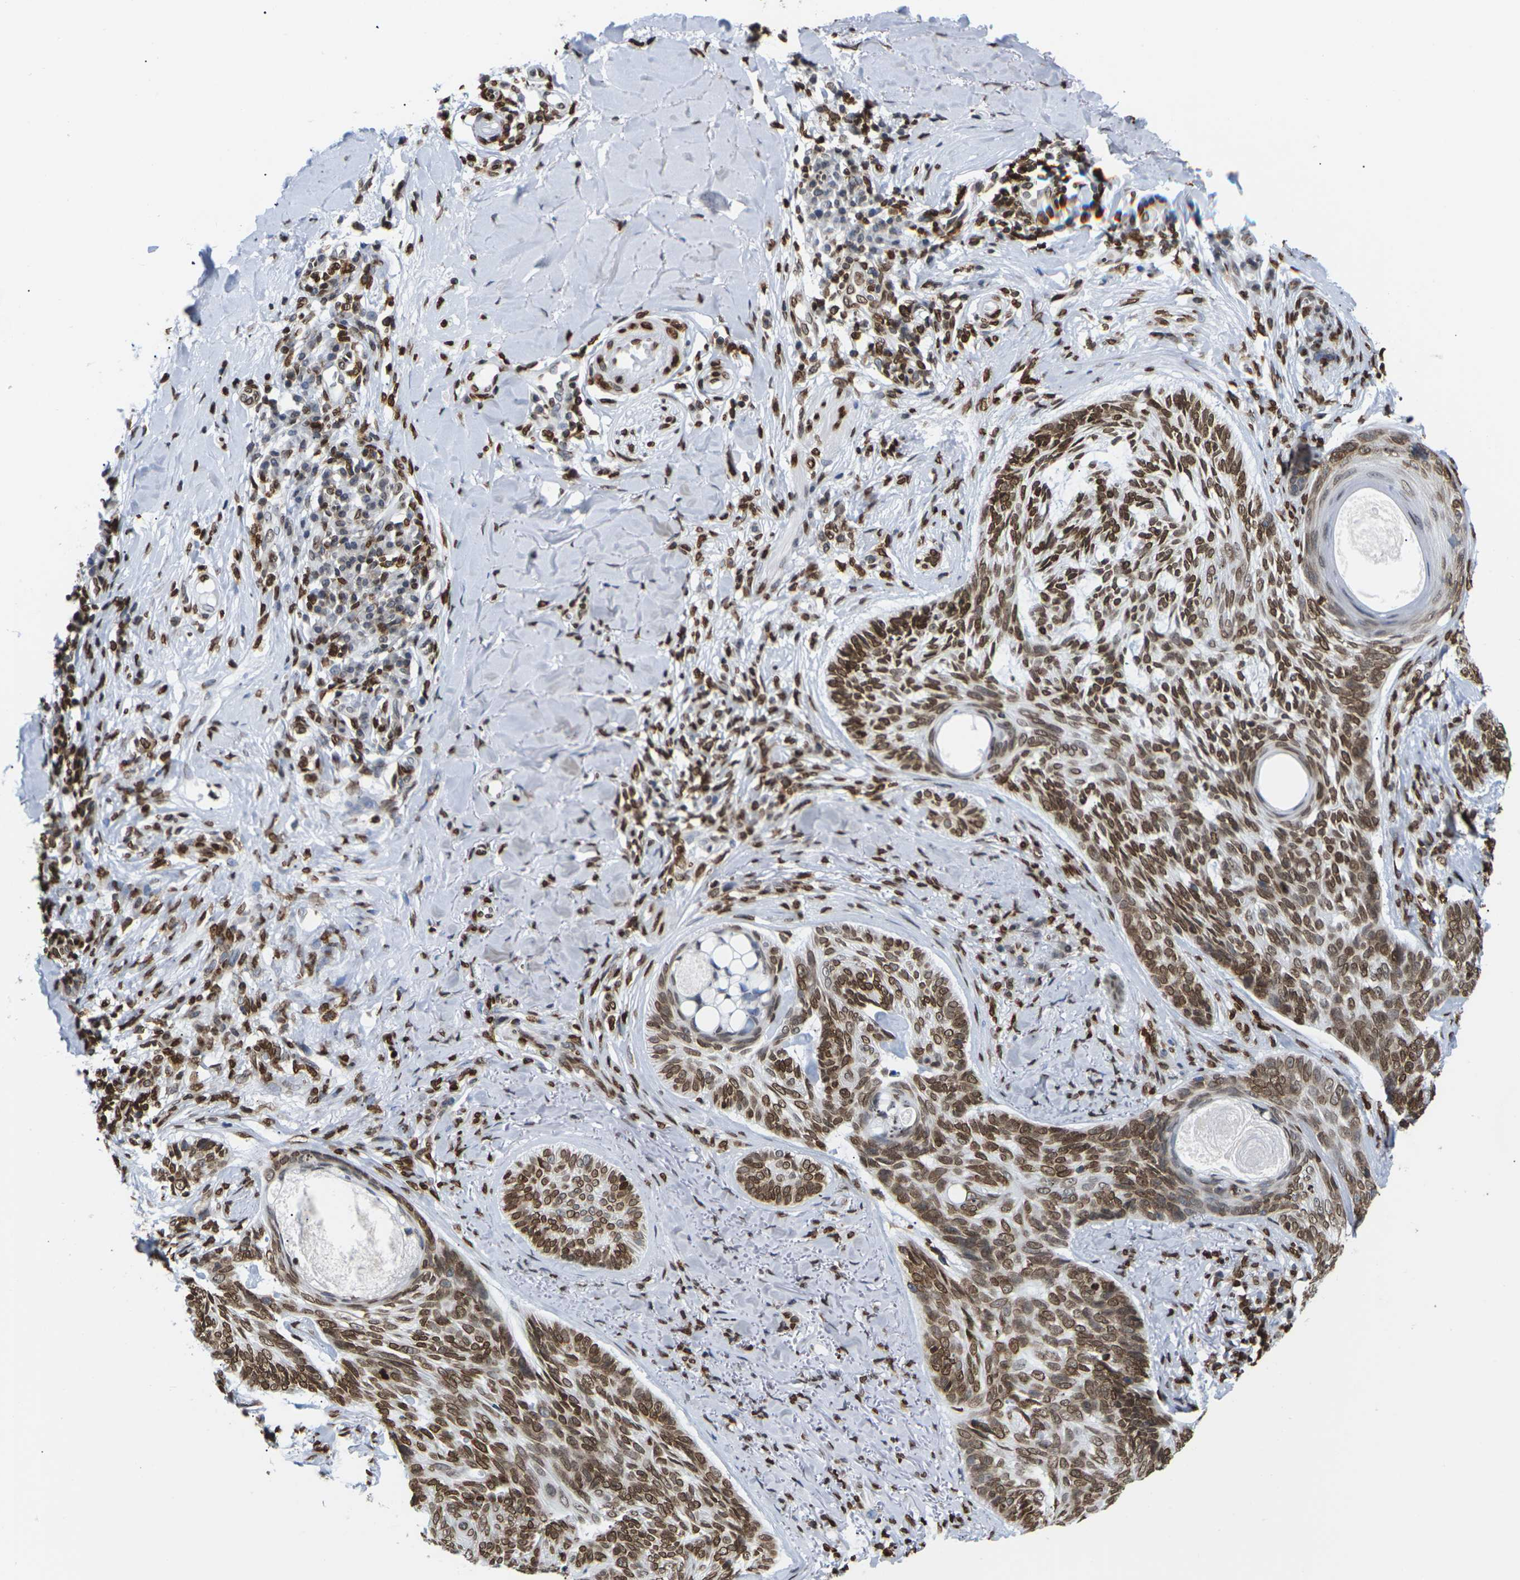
{"staining": {"intensity": "strong", "quantity": ">75%", "location": "cytoplasmic/membranous,nuclear"}, "tissue": "skin cancer", "cell_type": "Tumor cells", "image_type": "cancer", "snomed": [{"axis": "morphology", "description": "Basal cell carcinoma"}, {"axis": "topography", "description": "Skin"}], "caption": "A brown stain highlights strong cytoplasmic/membranous and nuclear positivity of a protein in basal cell carcinoma (skin) tumor cells.", "gene": "H2AC21", "patient": {"sex": "male", "age": 43}}